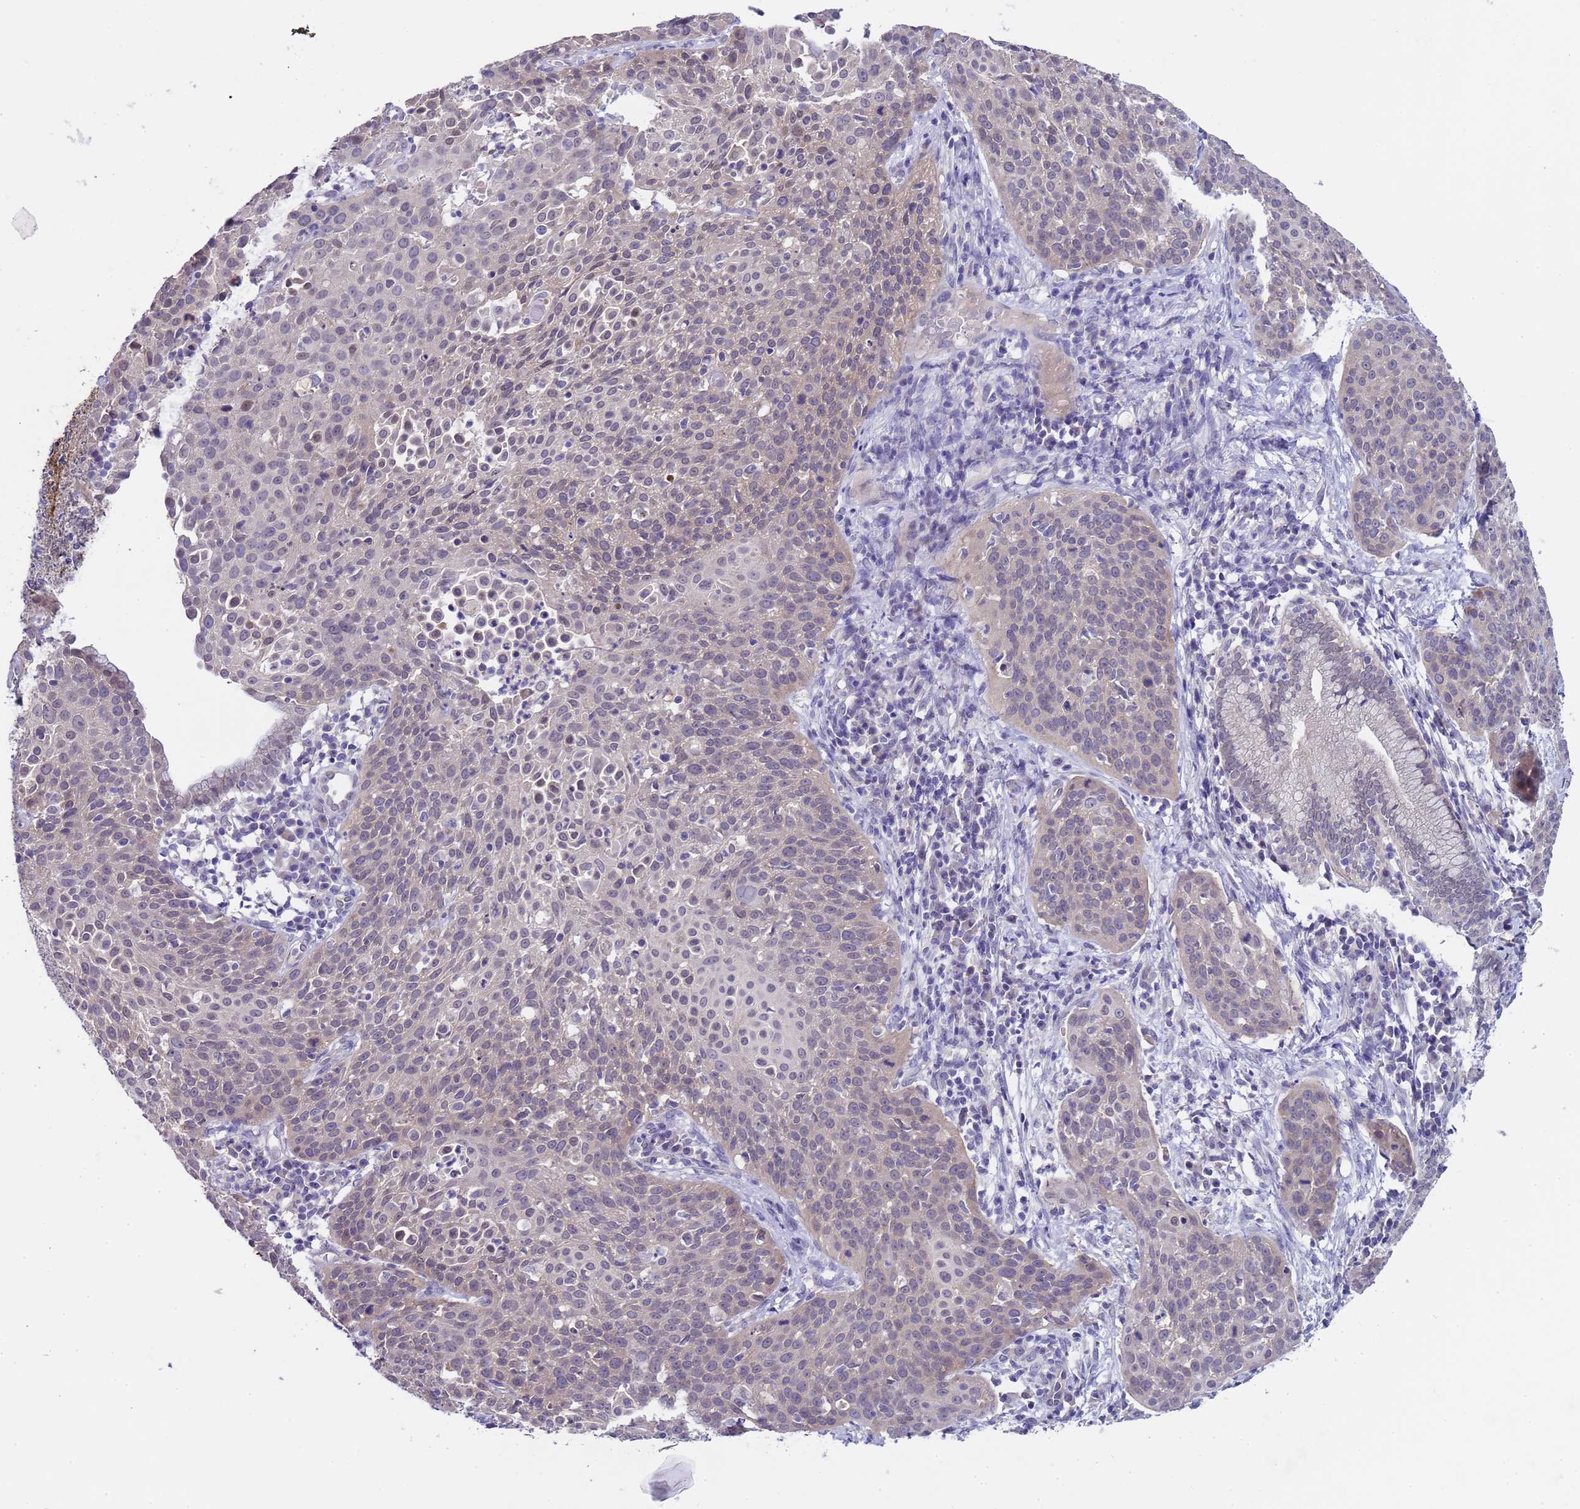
{"staining": {"intensity": "negative", "quantity": "none", "location": "none"}, "tissue": "cervical cancer", "cell_type": "Tumor cells", "image_type": "cancer", "snomed": [{"axis": "morphology", "description": "Squamous cell carcinoma, NOS"}, {"axis": "topography", "description": "Cervix"}], "caption": "DAB (3,3'-diaminobenzidine) immunohistochemical staining of human cervical squamous cell carcinoma displays no significant staining in tumor cells. (DAB (3,3'-diaminobenzidine) immunohistochemistry (IHC) with hematoxylin counter stain).", "gene": "TRMT10A", "patient": {"sex": "female", "age": 38}}